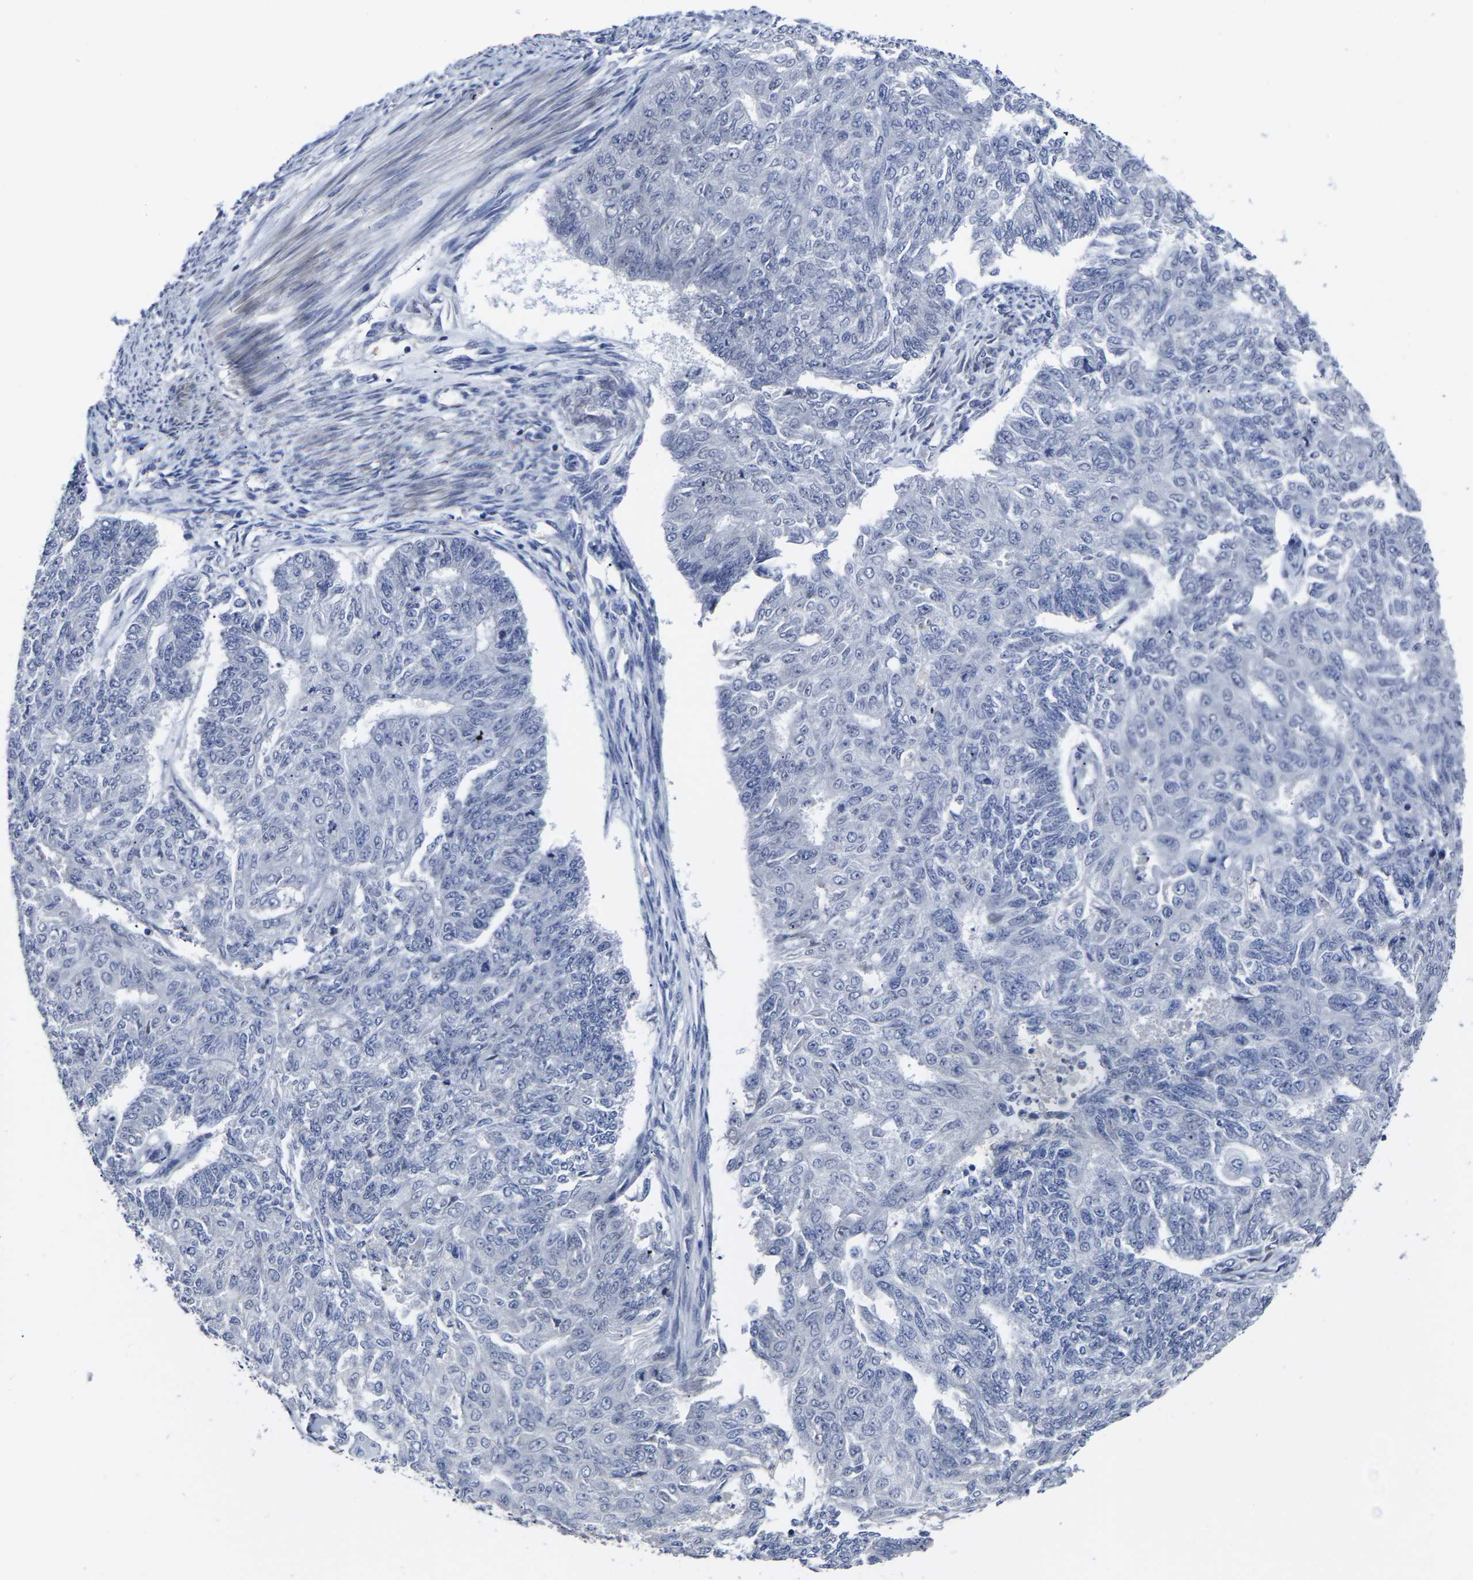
{"staining": {"intensity": "negative", "quantity": "none", "location": "none"}, "tissue": "endometrial cancer", "cell_type": "Tumor cells", "image_type": "cancer", "snomed": [{"axis": "morphology", "description": "Adenocarcinoma, NOS"}, {"axis": "topography", "description": "Endometrium"}], "caption": "Immunohistochemistry (IHC) photomicrograph of neoplastic tissue: endometrial adenocarcinoma stained with DAB (3,3'-diaminobenzidine) displays no significant protein expression in tumor cells.", "gene": "MSANTD4", "patient": {"sex": "female", "age": 32}}